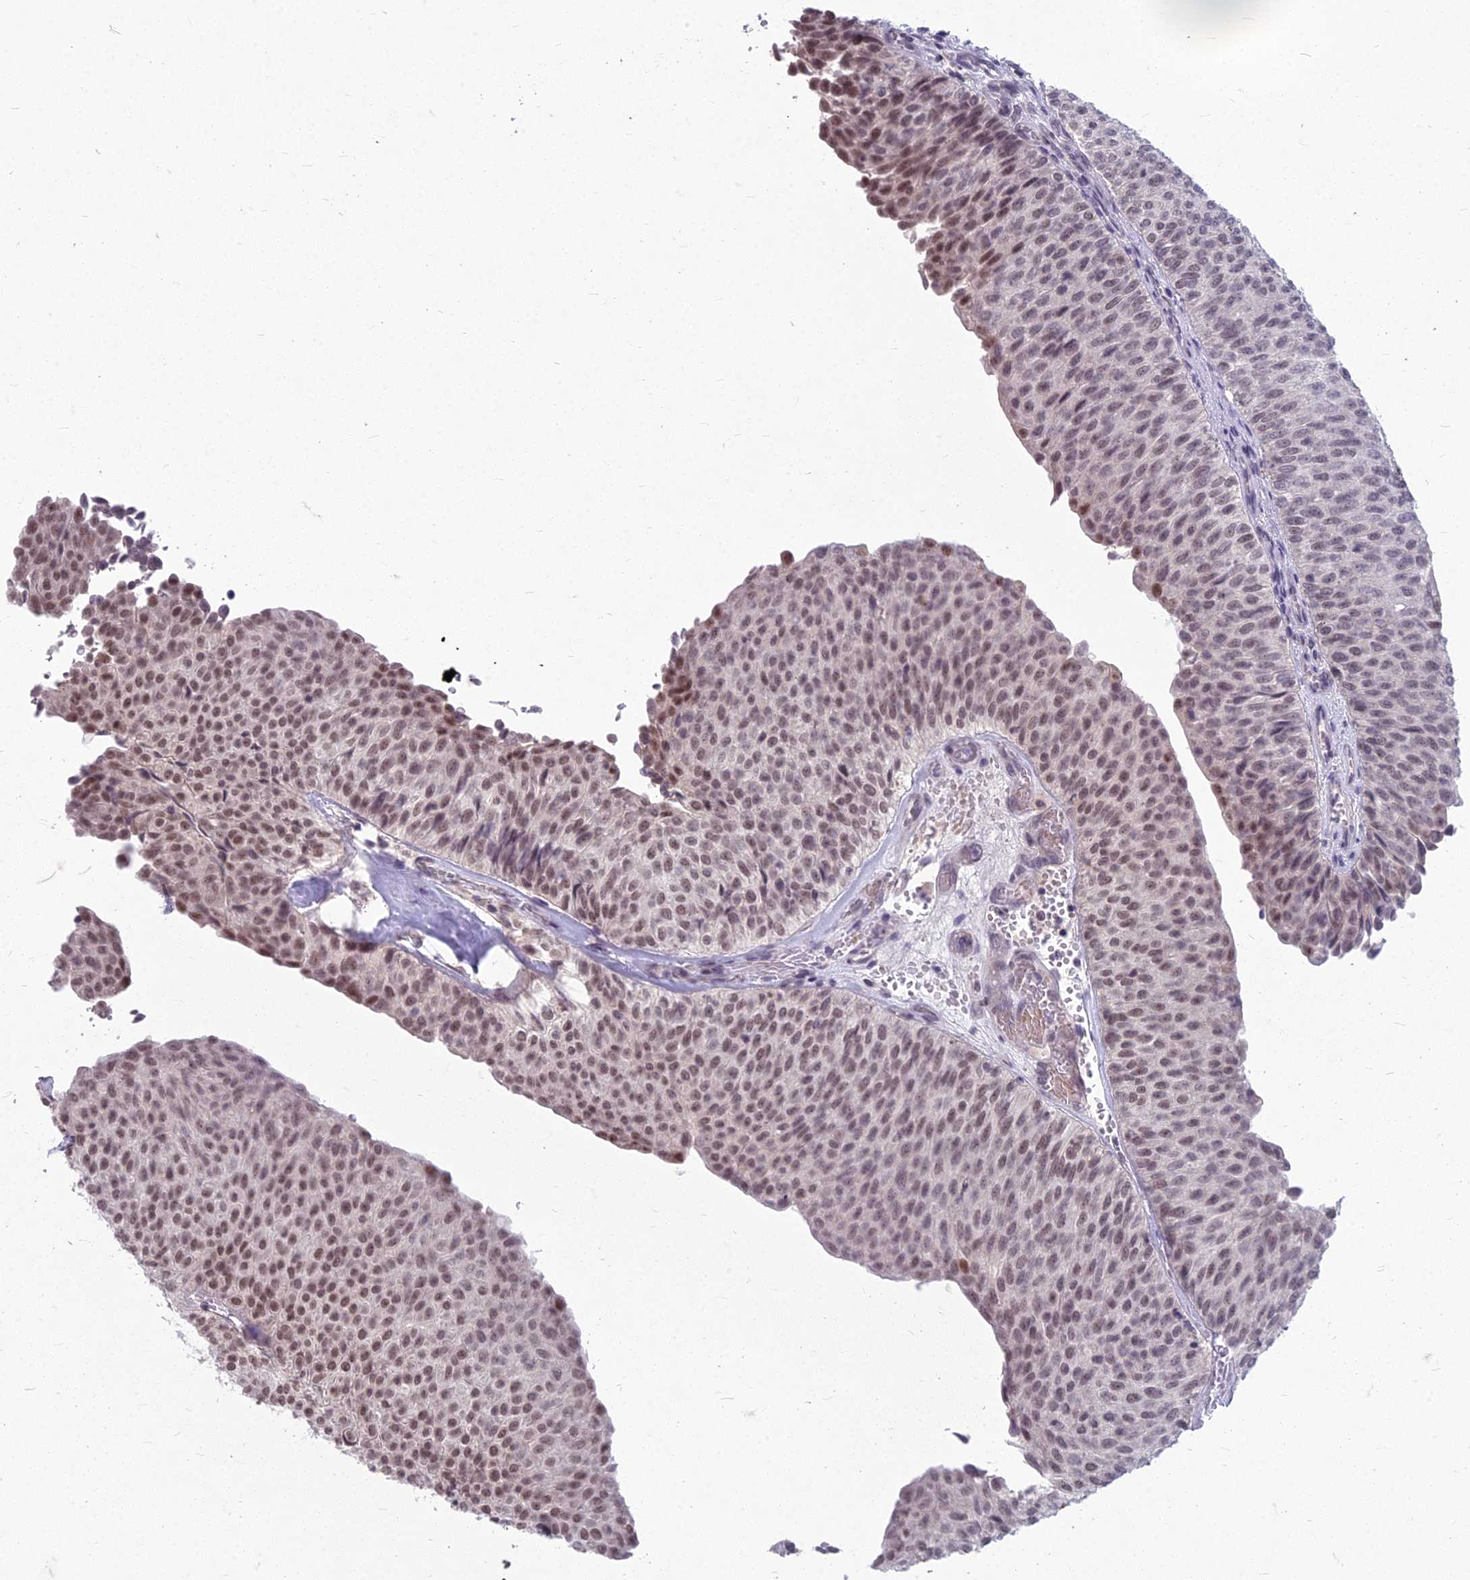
{"staining": {"intensity": "moderate", "quantity": "25%-75%", "location": "nuclear"}, "tissue": "urothelial cancer", "cell_type": "Tumor cells", "image_type": "cancer", "snomed": [{"axis": "morphology", "description": "Urothelial carcinoma, Low grade"}, {"axis": "topography", "description": "Urinary bladder"}], "caption": "Tumor cells show moderate nuclear expression in approximately 25%-75% of cells in urothelial cancer.", "gene": "KAT7", "patient": {"sex": "male", "age": 78}}